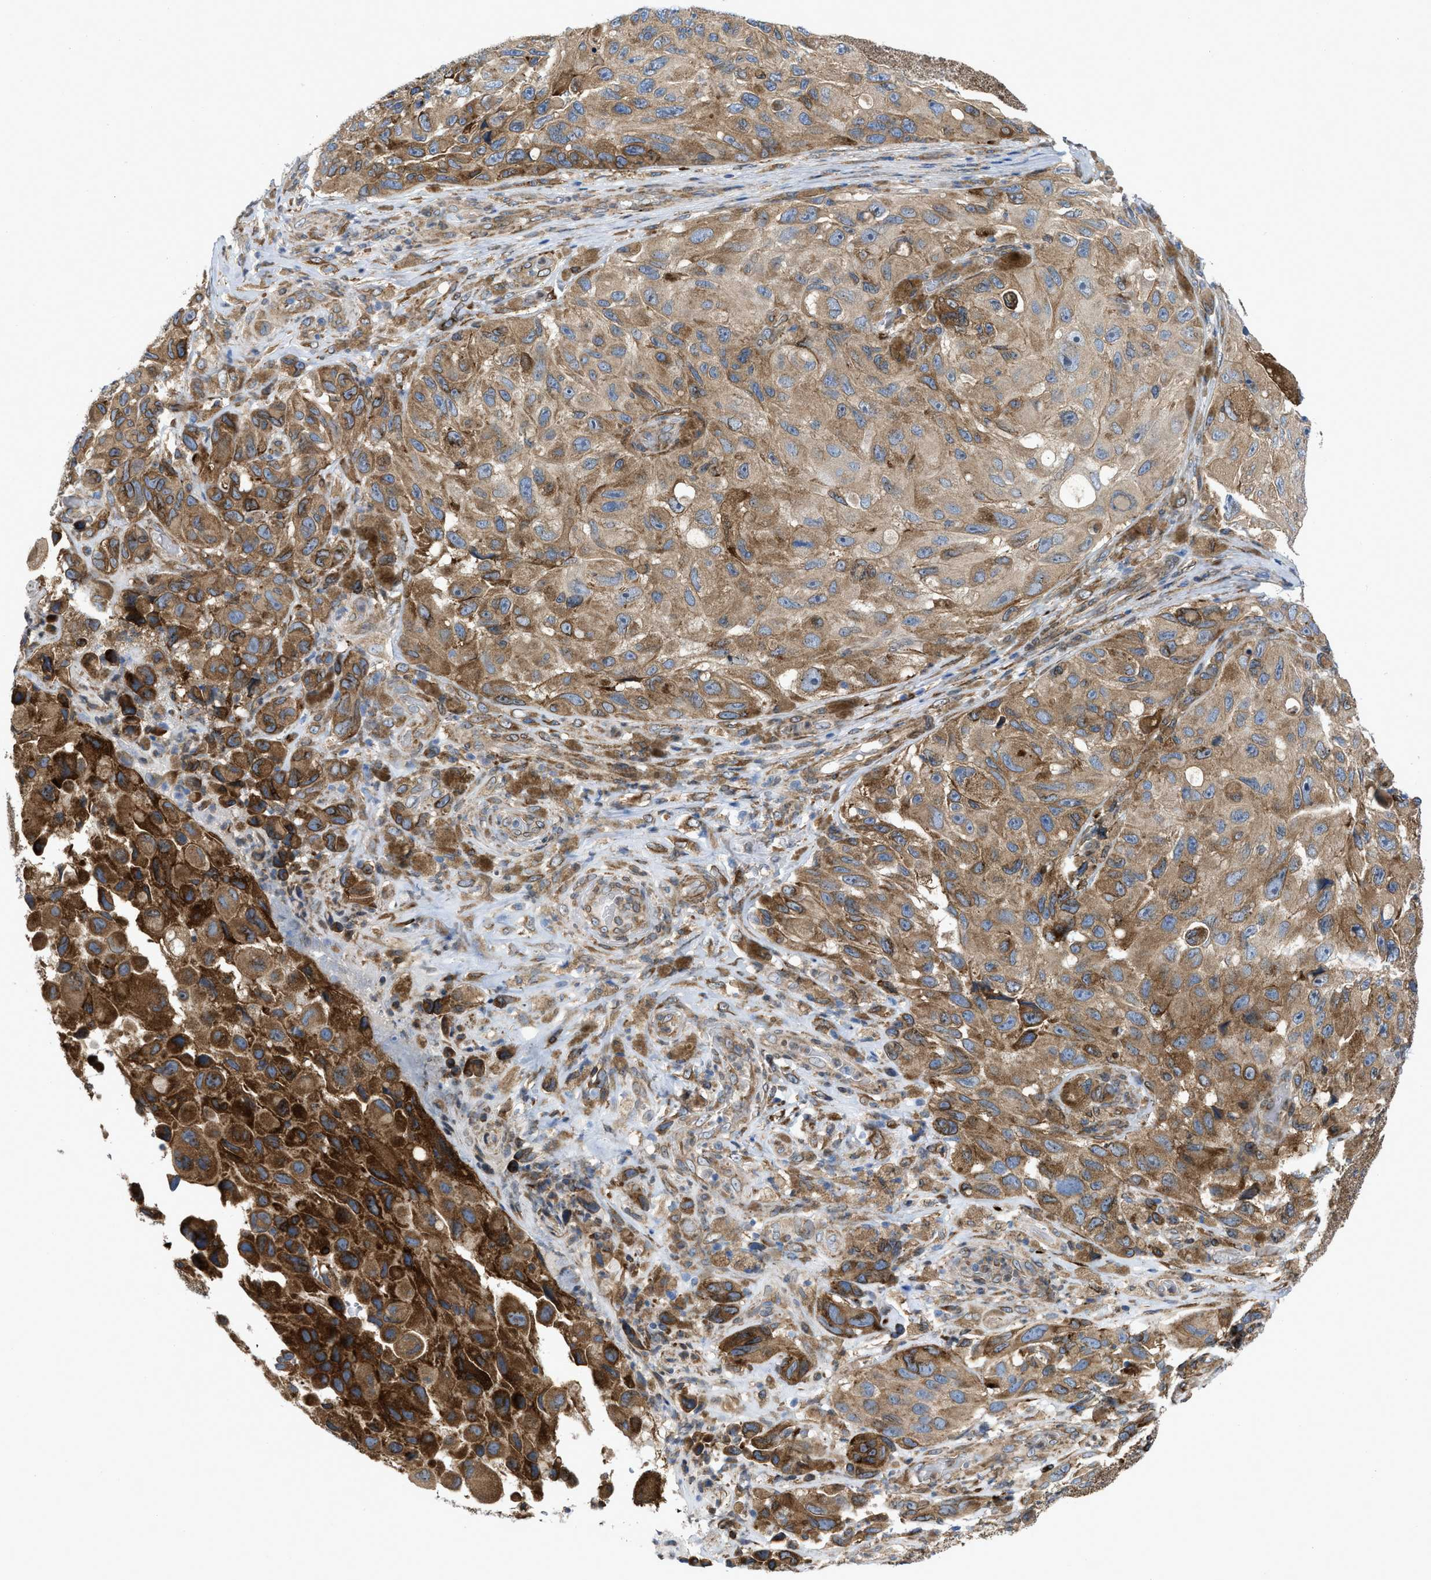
{"staining": {"intensity": "moderate", "quantity": ">75%", "location": "cytoplasmic/membranous"}, "tissue": "melanoma", "cell_type": "Tumor cells", "image_type": "cancer", "snomed": [{"axis": "morphology", "description": "Malignant melanoma, NOS"}, {"axis": "topography", "description": "Skin"}], "caption": "Immunohistochemistry (IHC) photomicrograph of neoplastic tissue: human melanoma stained using immunohistochemistry demonstrates medium levels of moderate protein expression localized specifically in the cytoplasmic/membranous of tumor cells, appearing as a cytoplasmic/membranous brown color.", "gene": "ERLIN2", "patient": {"sex": "female", "age": 73}}